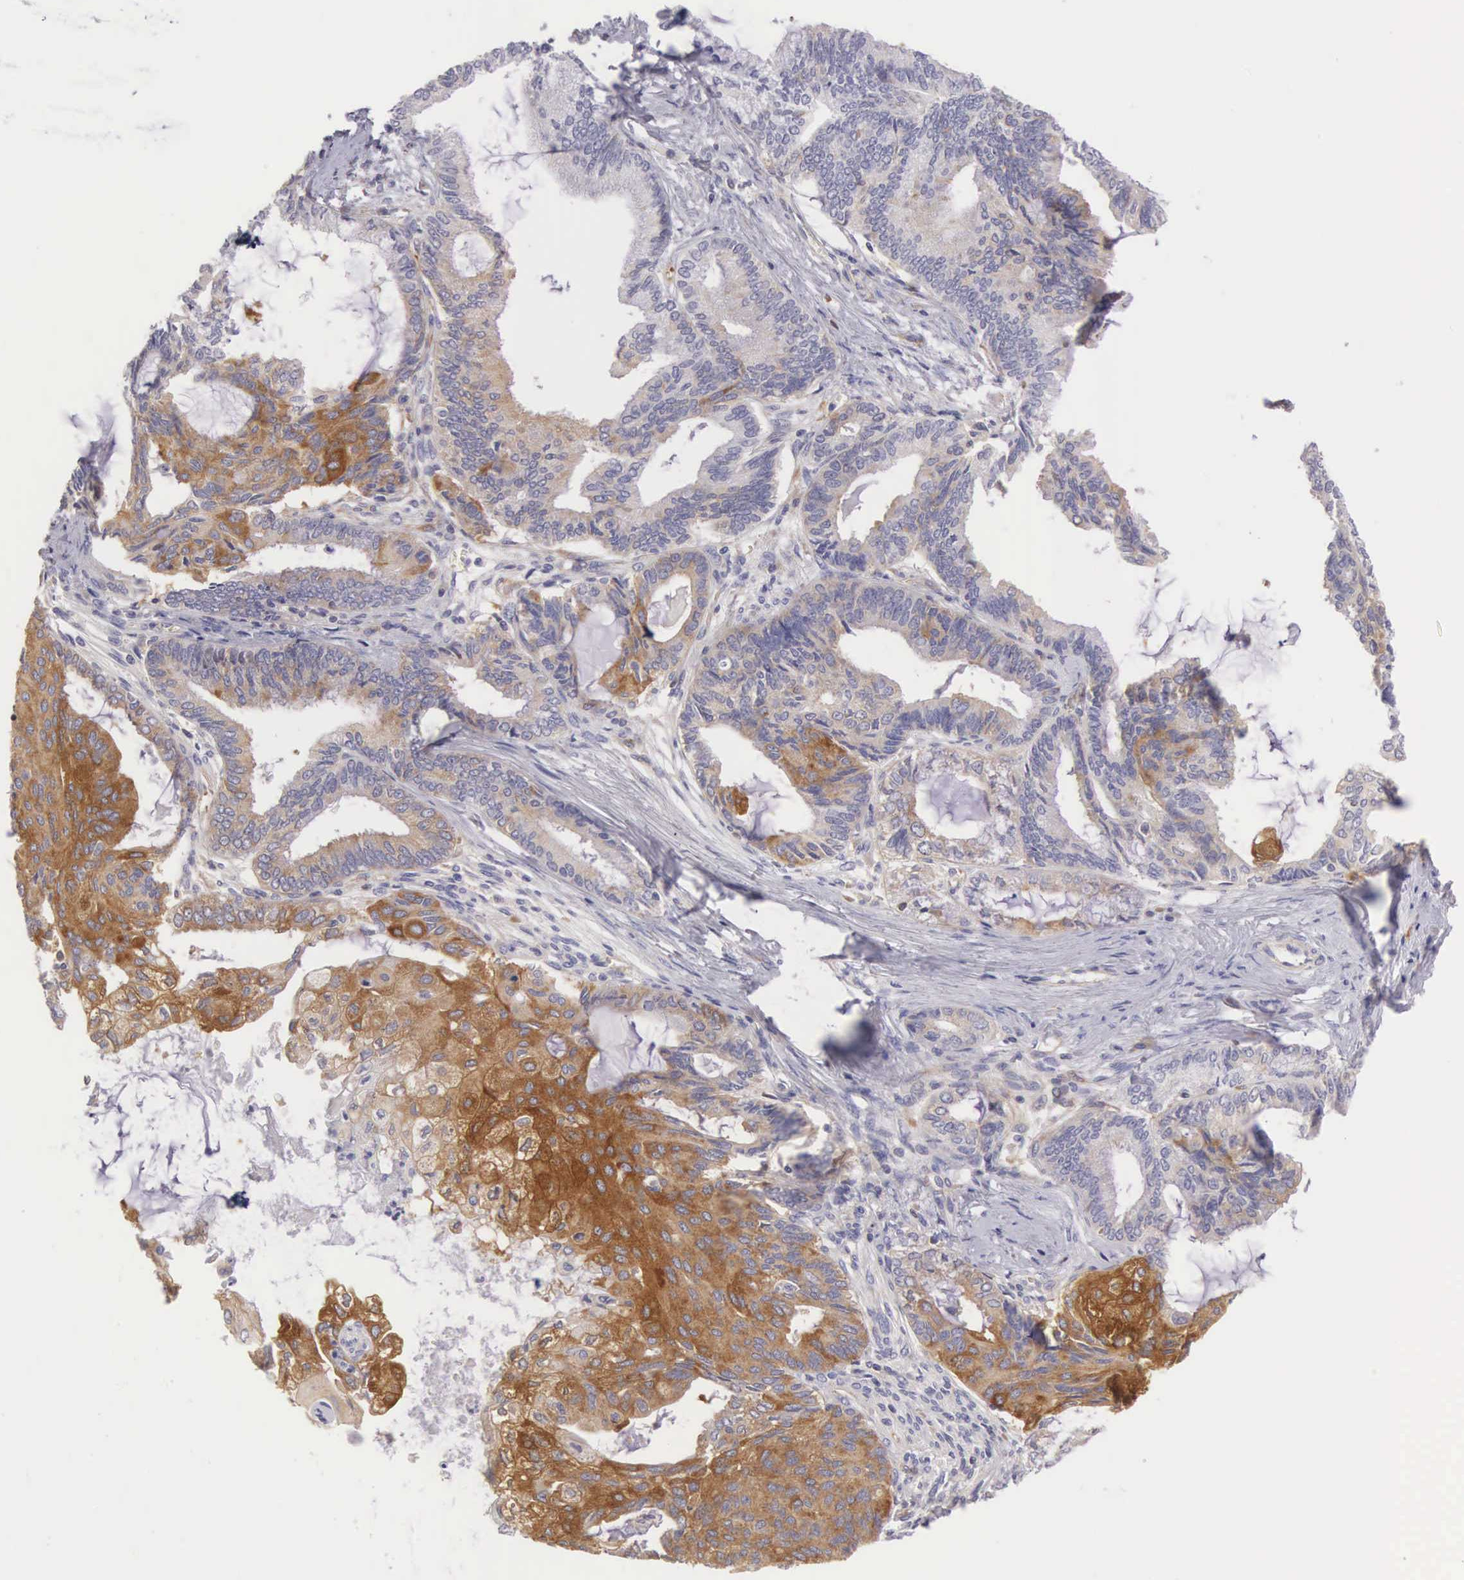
{"staining": {"intensity": "weak", "quantity": "25%-75%", "location": "cytoplasmic/membranous"}, "tissue": "endometrial cancer", "cell_type": "Tumor cells", "image_type": "cancer", "snomed": [{"axis": "morphology", "description": "Adenocarcinoma, NOS"}, {"axis": "topography", "description": "Endometrium"}], "caption": "Immunohistochemistry (IHC) photomicrograph of neoplastic tissue: adenocarcinoma (endometrial) stained using IHC displays low levels of weak protein expression localized specifically in the cytoplasmic/membranous of tumor cells, appearing as a cytoplasmic/membranous brown color.", "gene": "OSBPL3", "patient": {"sex": "female", "age": 79}}